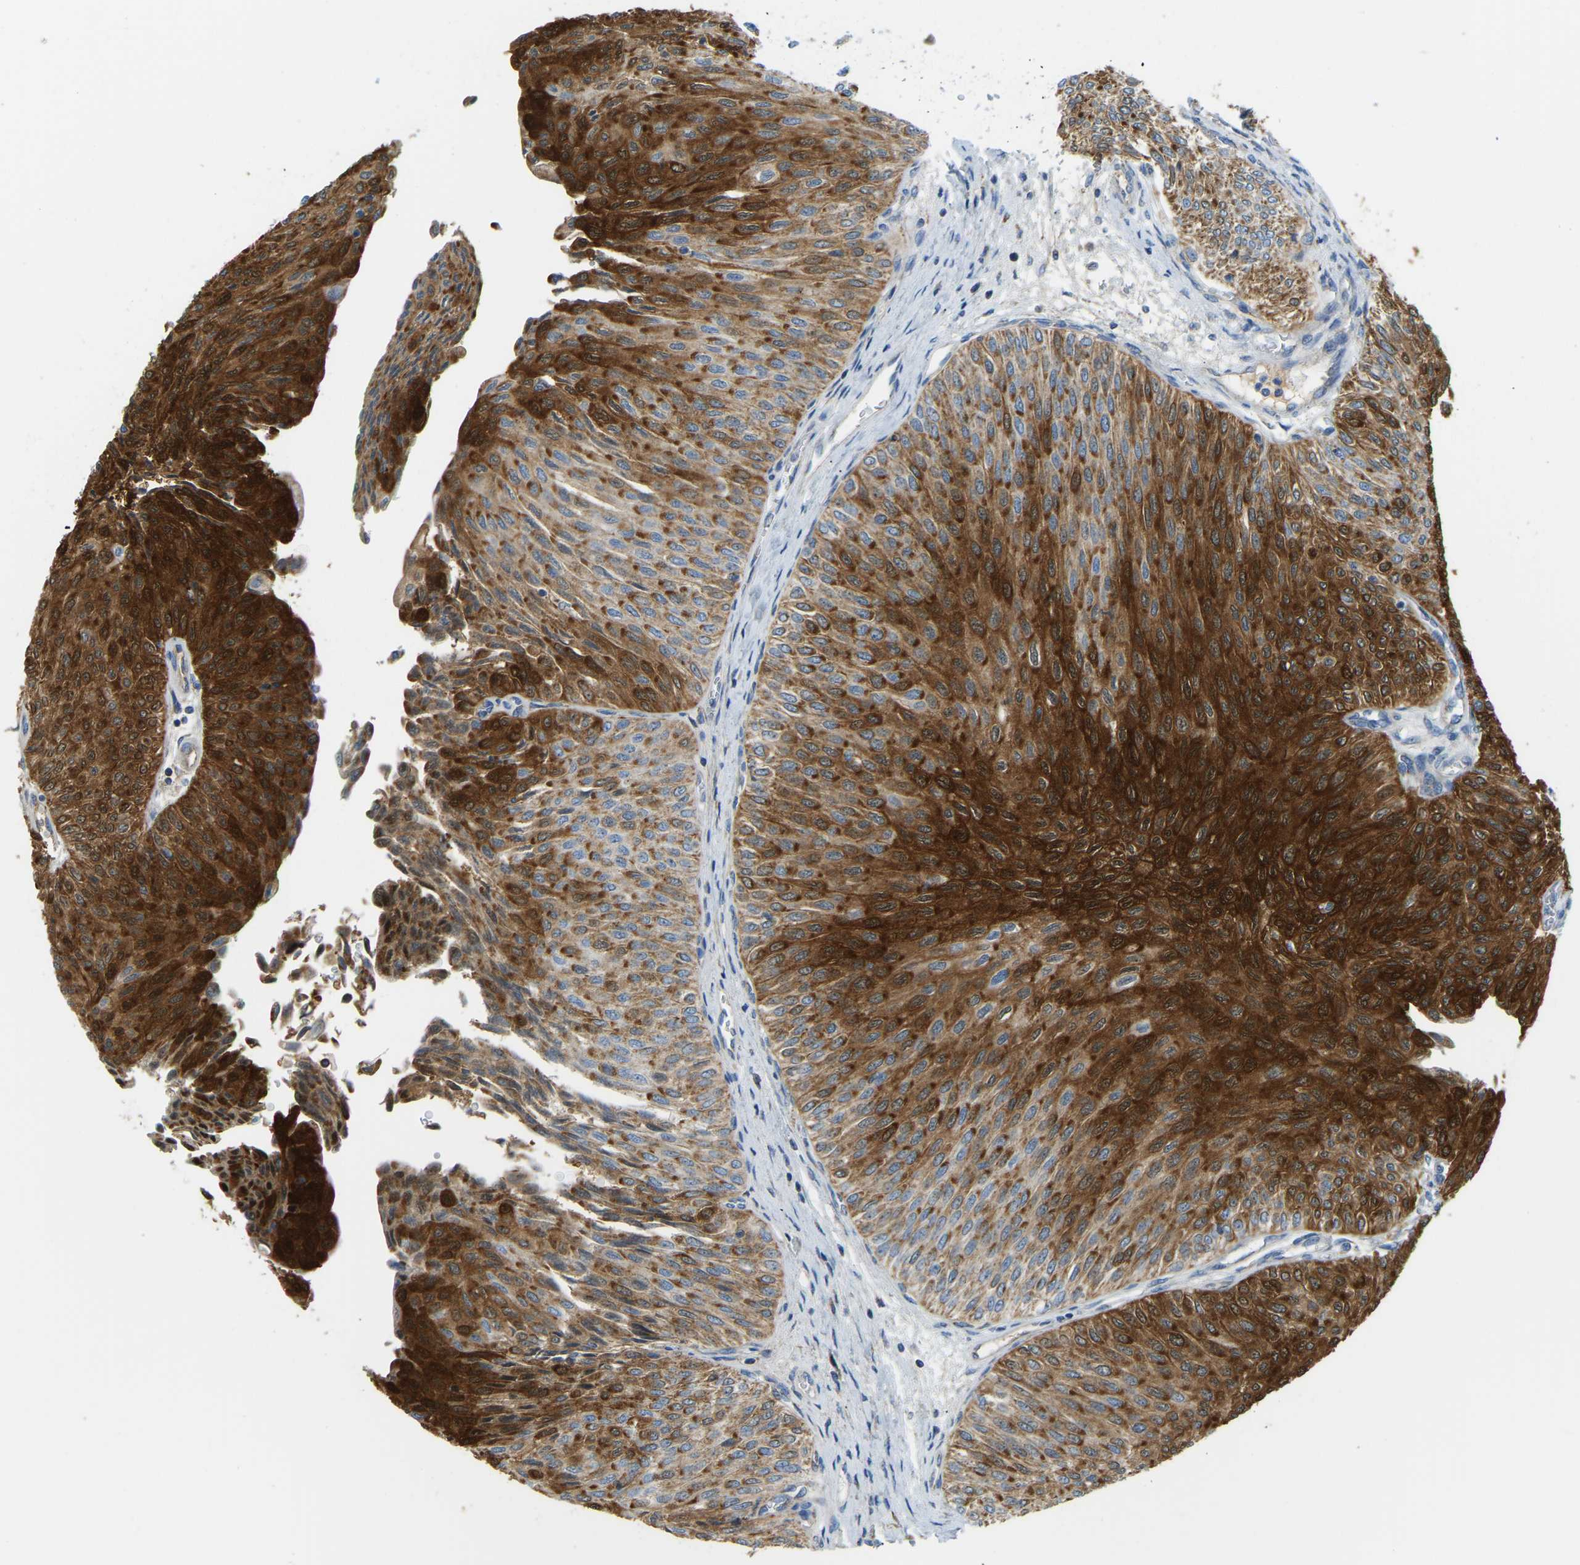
{"staining": {"intensity": "strong", "quantity": ">75%", "location": "cytoplasmic/membranous,nuclear"}, "tissue": "urothelial cancer", "cell_type": "Tumor cells", "image_type": "cancer", "snomed": [{"axis": "morphology", "description": "Urothelial carcinoma, Low grade"}, {"axis": "topography", "description": "Urinary bladder"}], "caption": "Urothelial carcinoma (low-grade) stained for a protein (brown) displays strong cytoplasmic/membranous and nuclear positive expression in approximately >75% of tumor cells.", "gene": "GDA", "patient": {"sex": "male", "age": 78}}